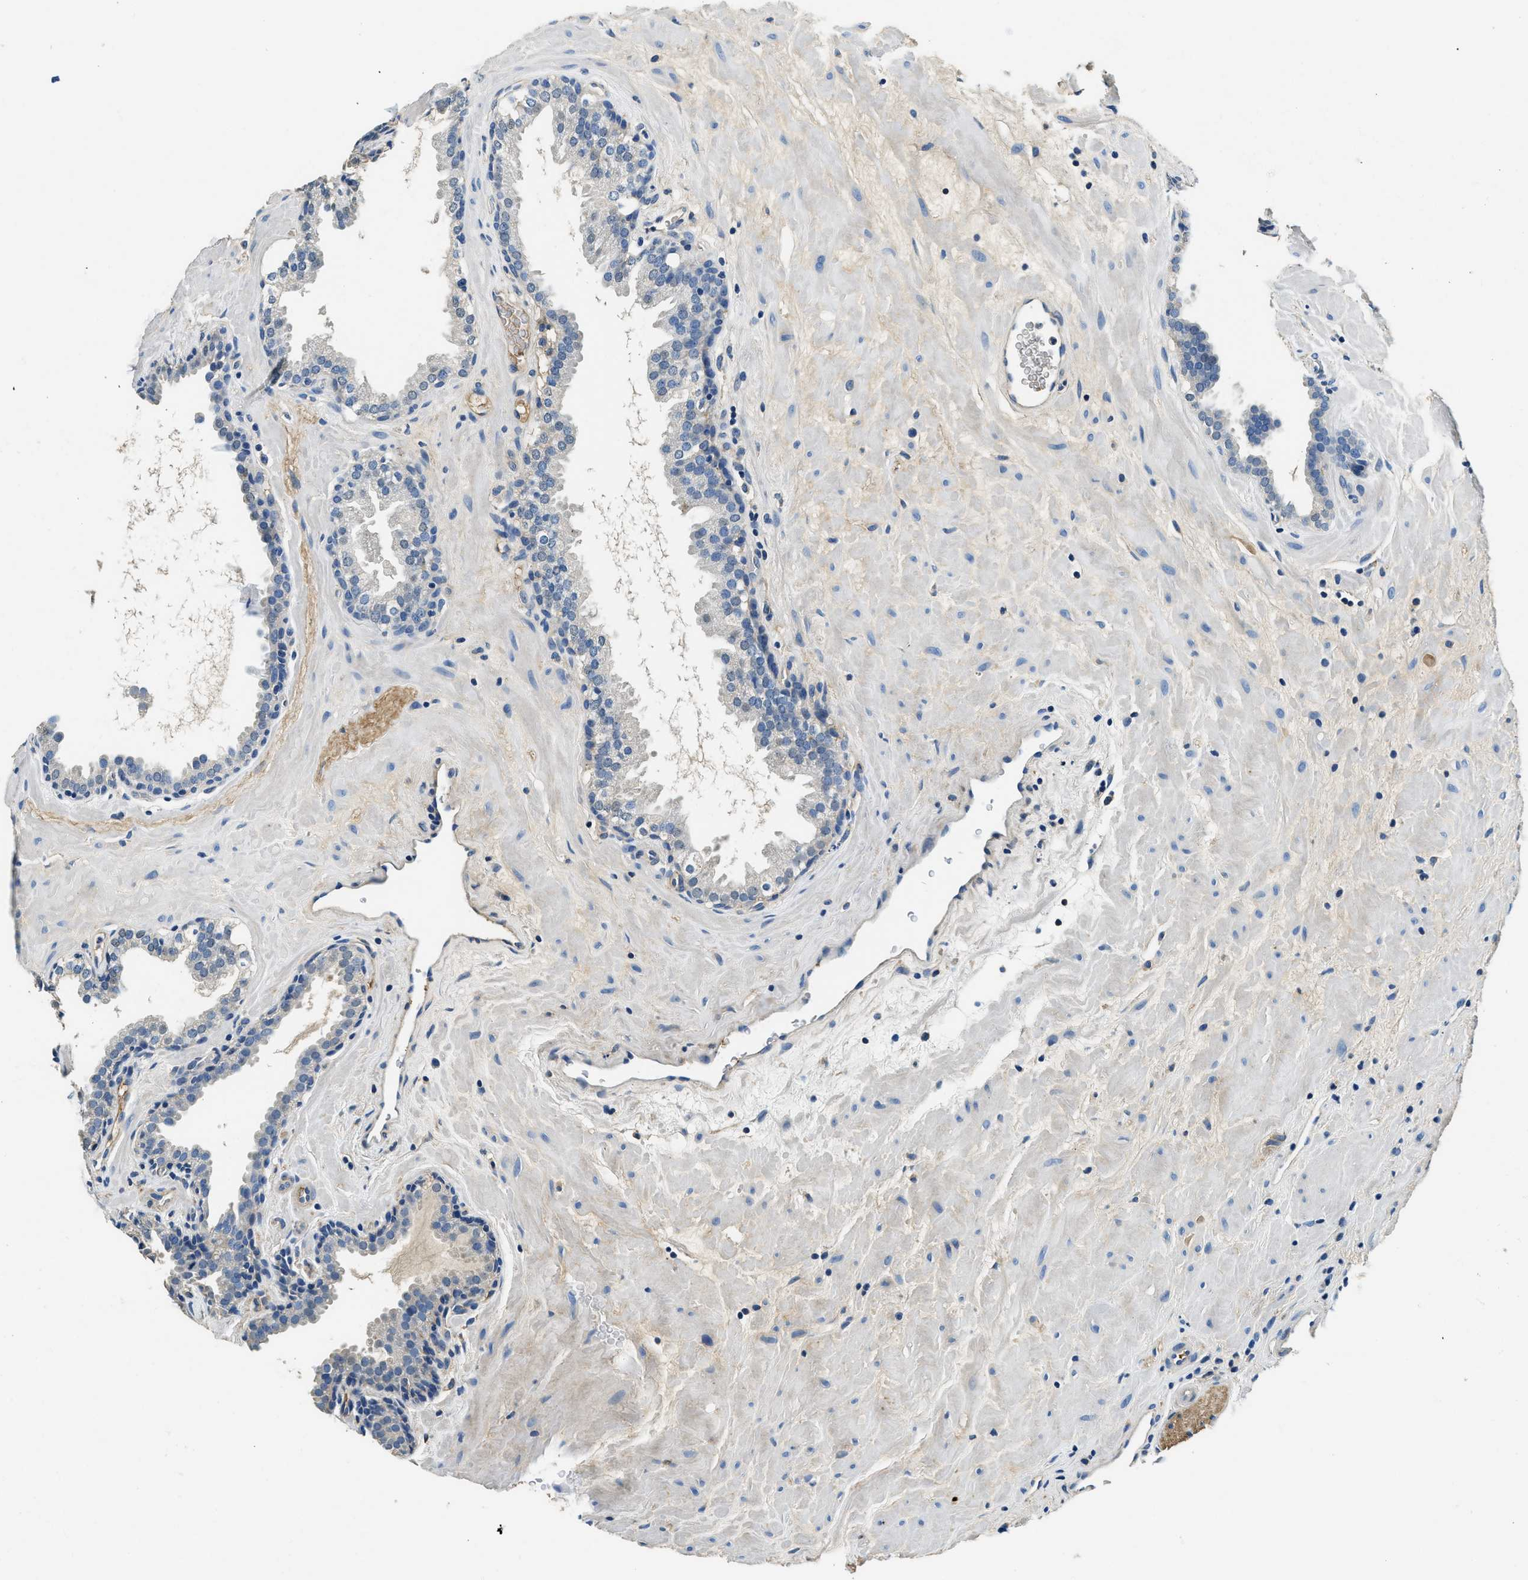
{"staining": {"intensity": "negative", "quantity": "none", "location": "none"}, "tissue": "prostate", "cell_type": "Glandular cells", "image_type": "normal", "snomed": [{"axis": "morphology", "description": "Normal tissue, NOS"}, {"axis": "topography", "description": "Prostate"}], "caption": "Immunohistochemistry of benign human prostate displays no staining in glandular cells.", "gene": "TMEM186", "patient": {"sex": "male", "age": 51}}